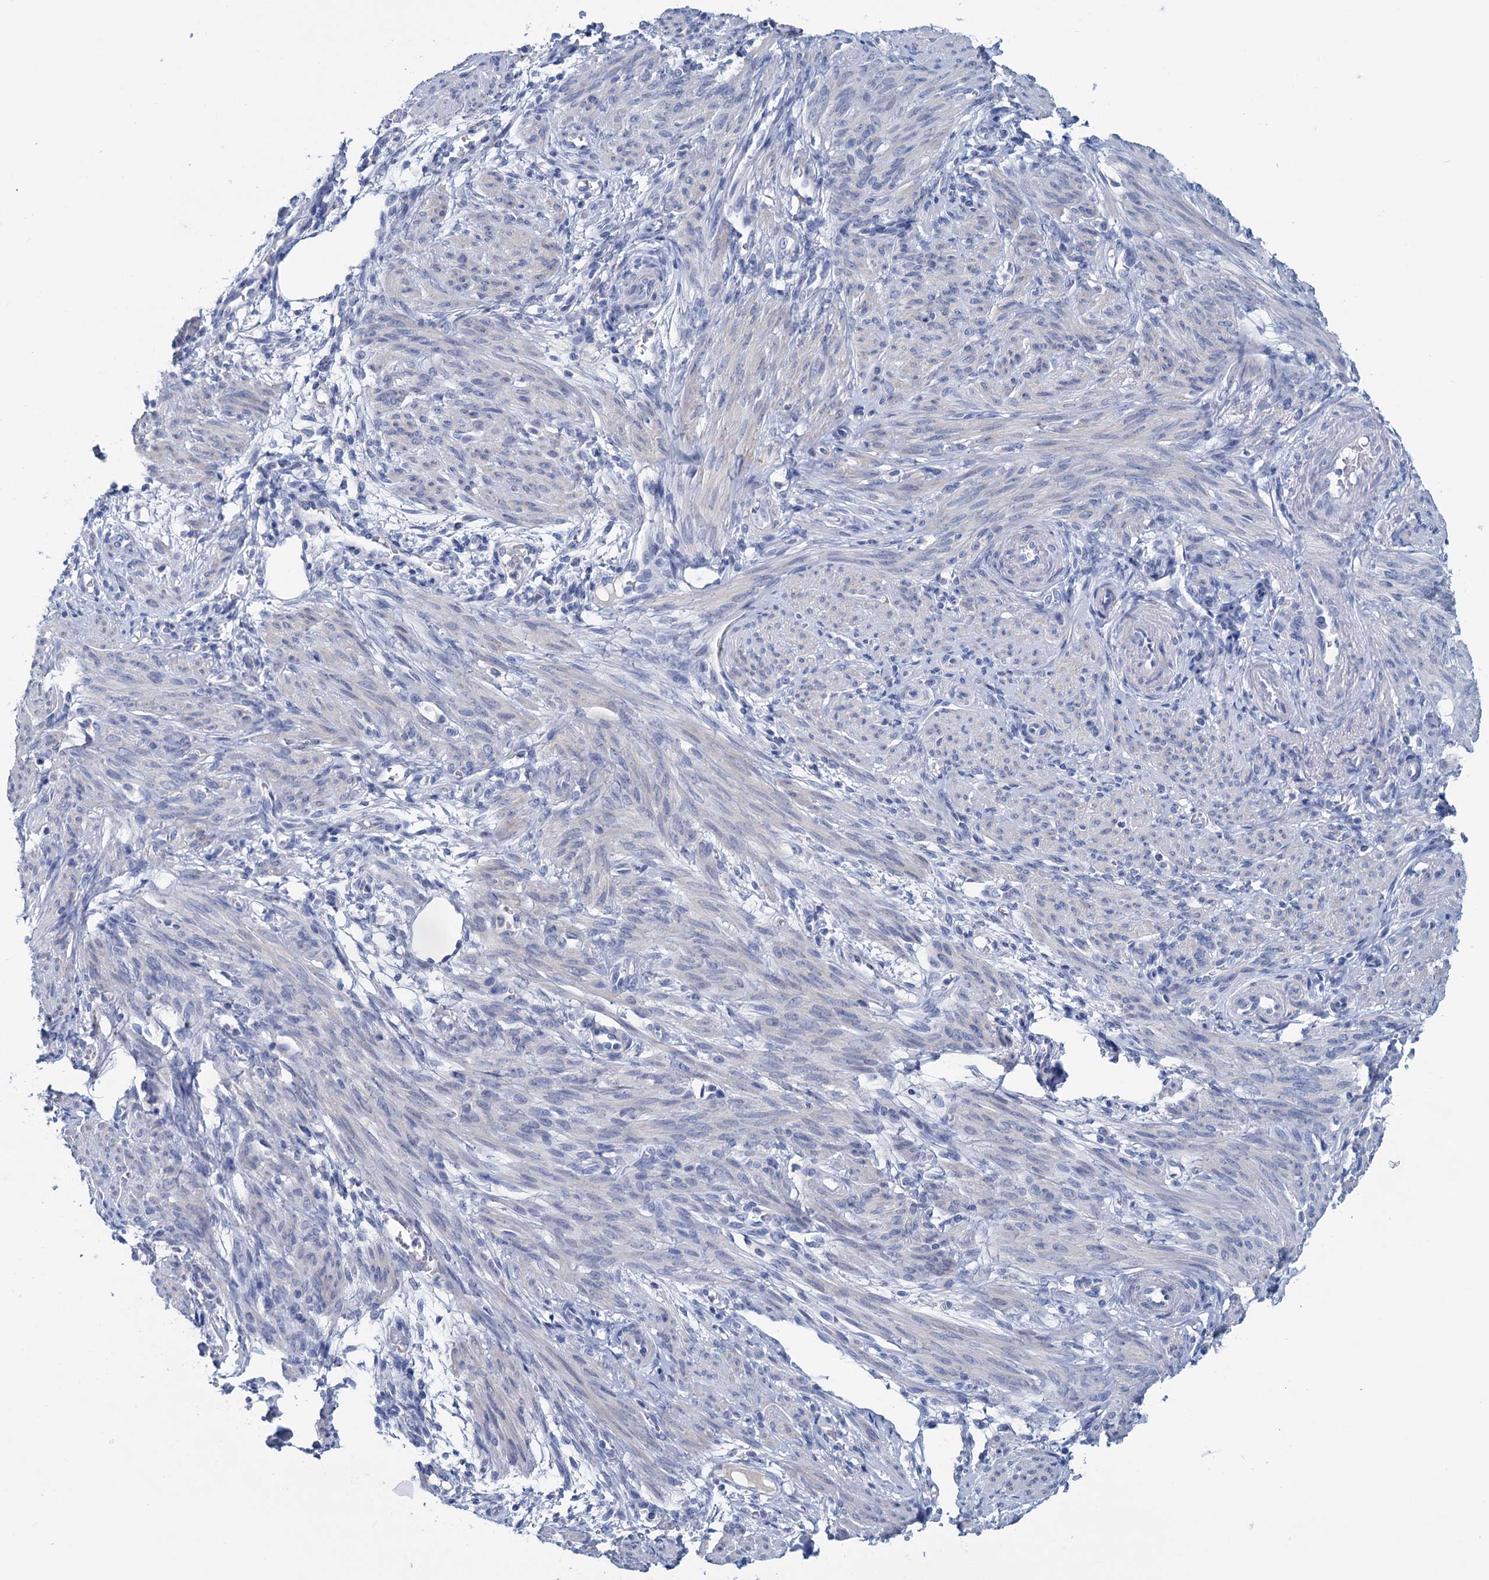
{"staining": {"intensity": "negative", "quantity": "none", "location": "none"}, "tissue": "smooth muscle", "cell_type": "Smooth muscle cells", "image_type": "normal", "snomed": [{"axis": "morphology", "description": "Normal tissue, NOS"}, {"axis": "topography", "description": "Smooth muscle"}], "caption": "Immunohistochemistry micrograph of unremarkable human smooth muscle stained for a protein (brown), which reveals no expression in smooth muscle cells.", "gene": "MYOZ3", "patient": {"sex": "female", "age": 39}}